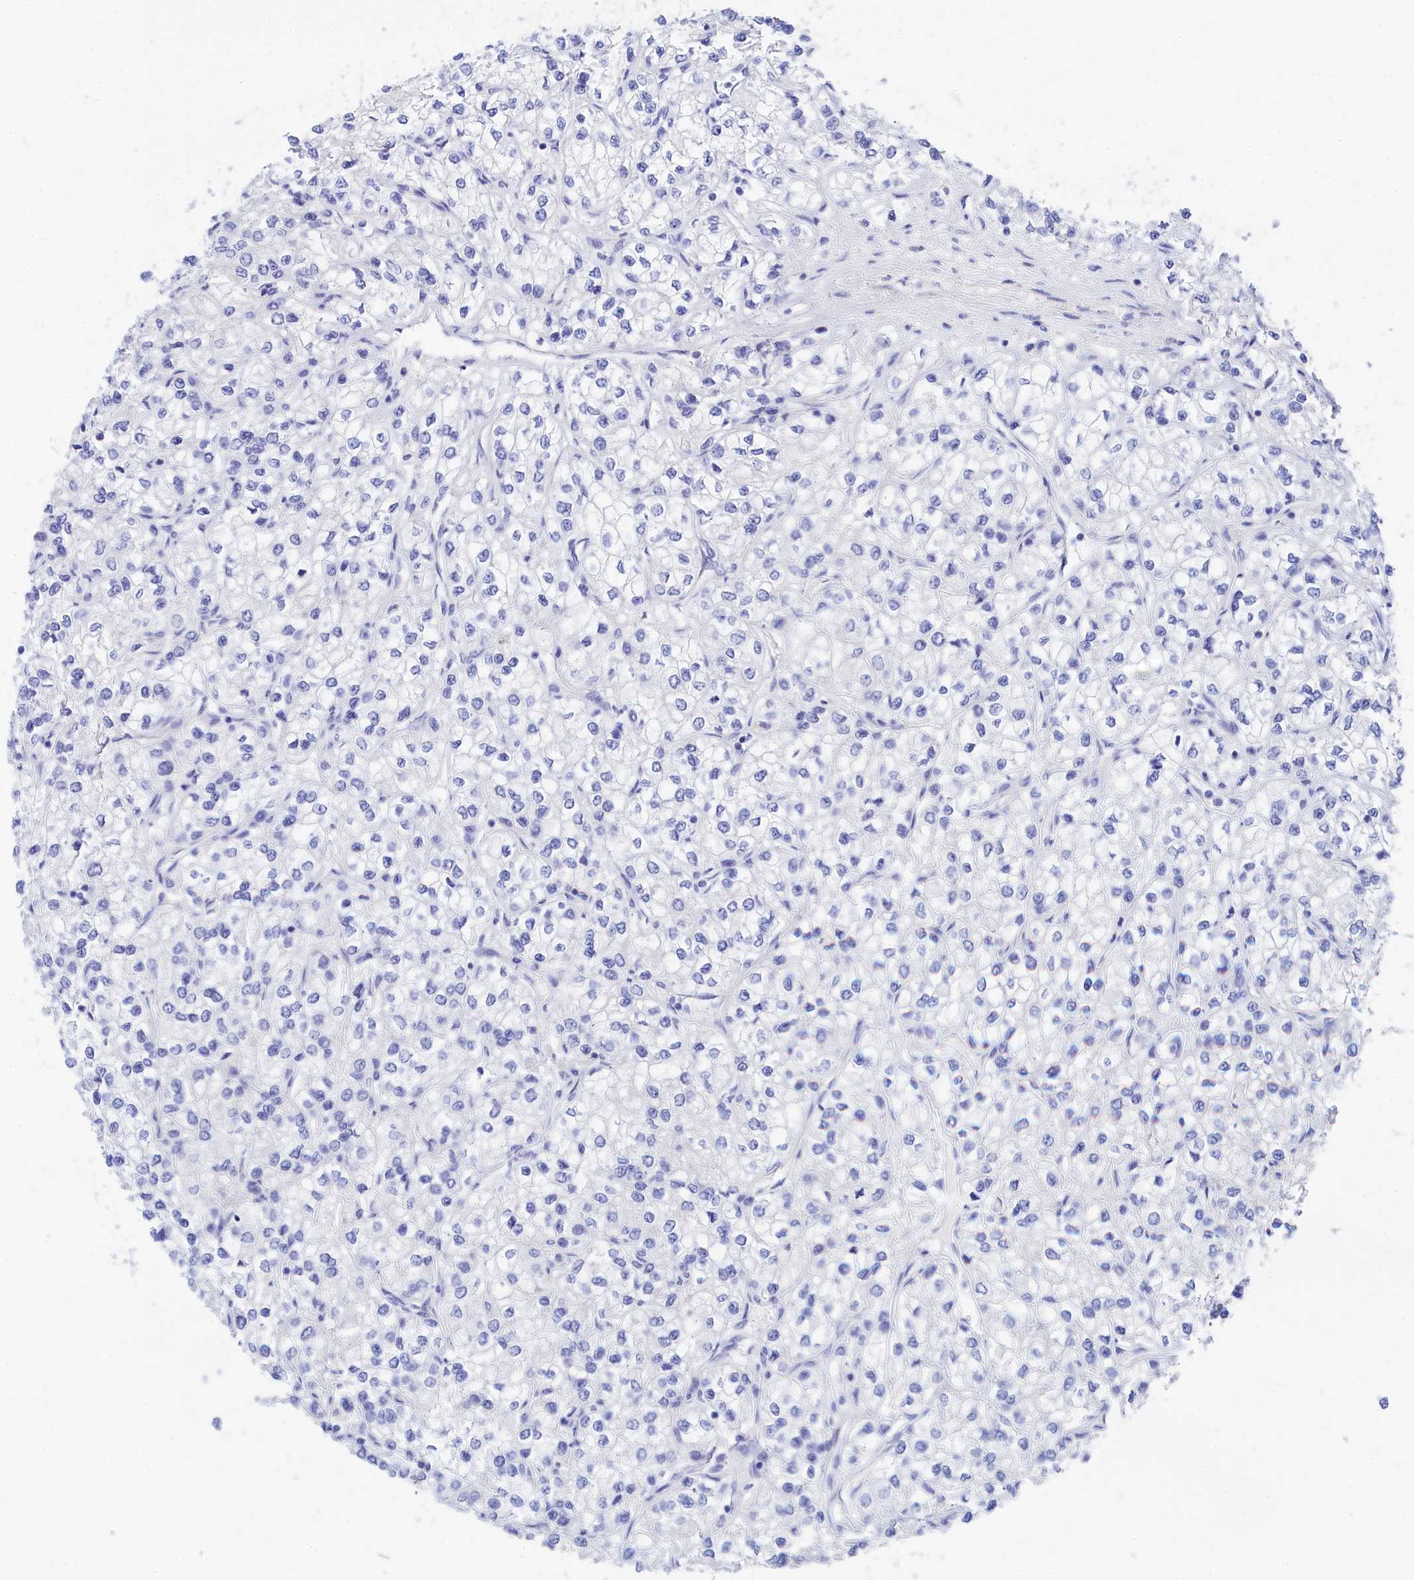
{"staining": {"intensity": "negative", "quantity": "none", "location": "none"}, "tissue": "renal cancer", "cell_type": "Tumor cells", "image_type": "cancer", "snomed": [{"axis": "morphology", "description": "Adenocarcinoma, NOS"}, {"axis": "topography", "description": "Kidney"}], "caption": "Image shows no protein positivity in tumor cells of renal adenocarcinoma tissue.", "gene": "TRIM10", "patient": {"sex": "male", "age": 80}}